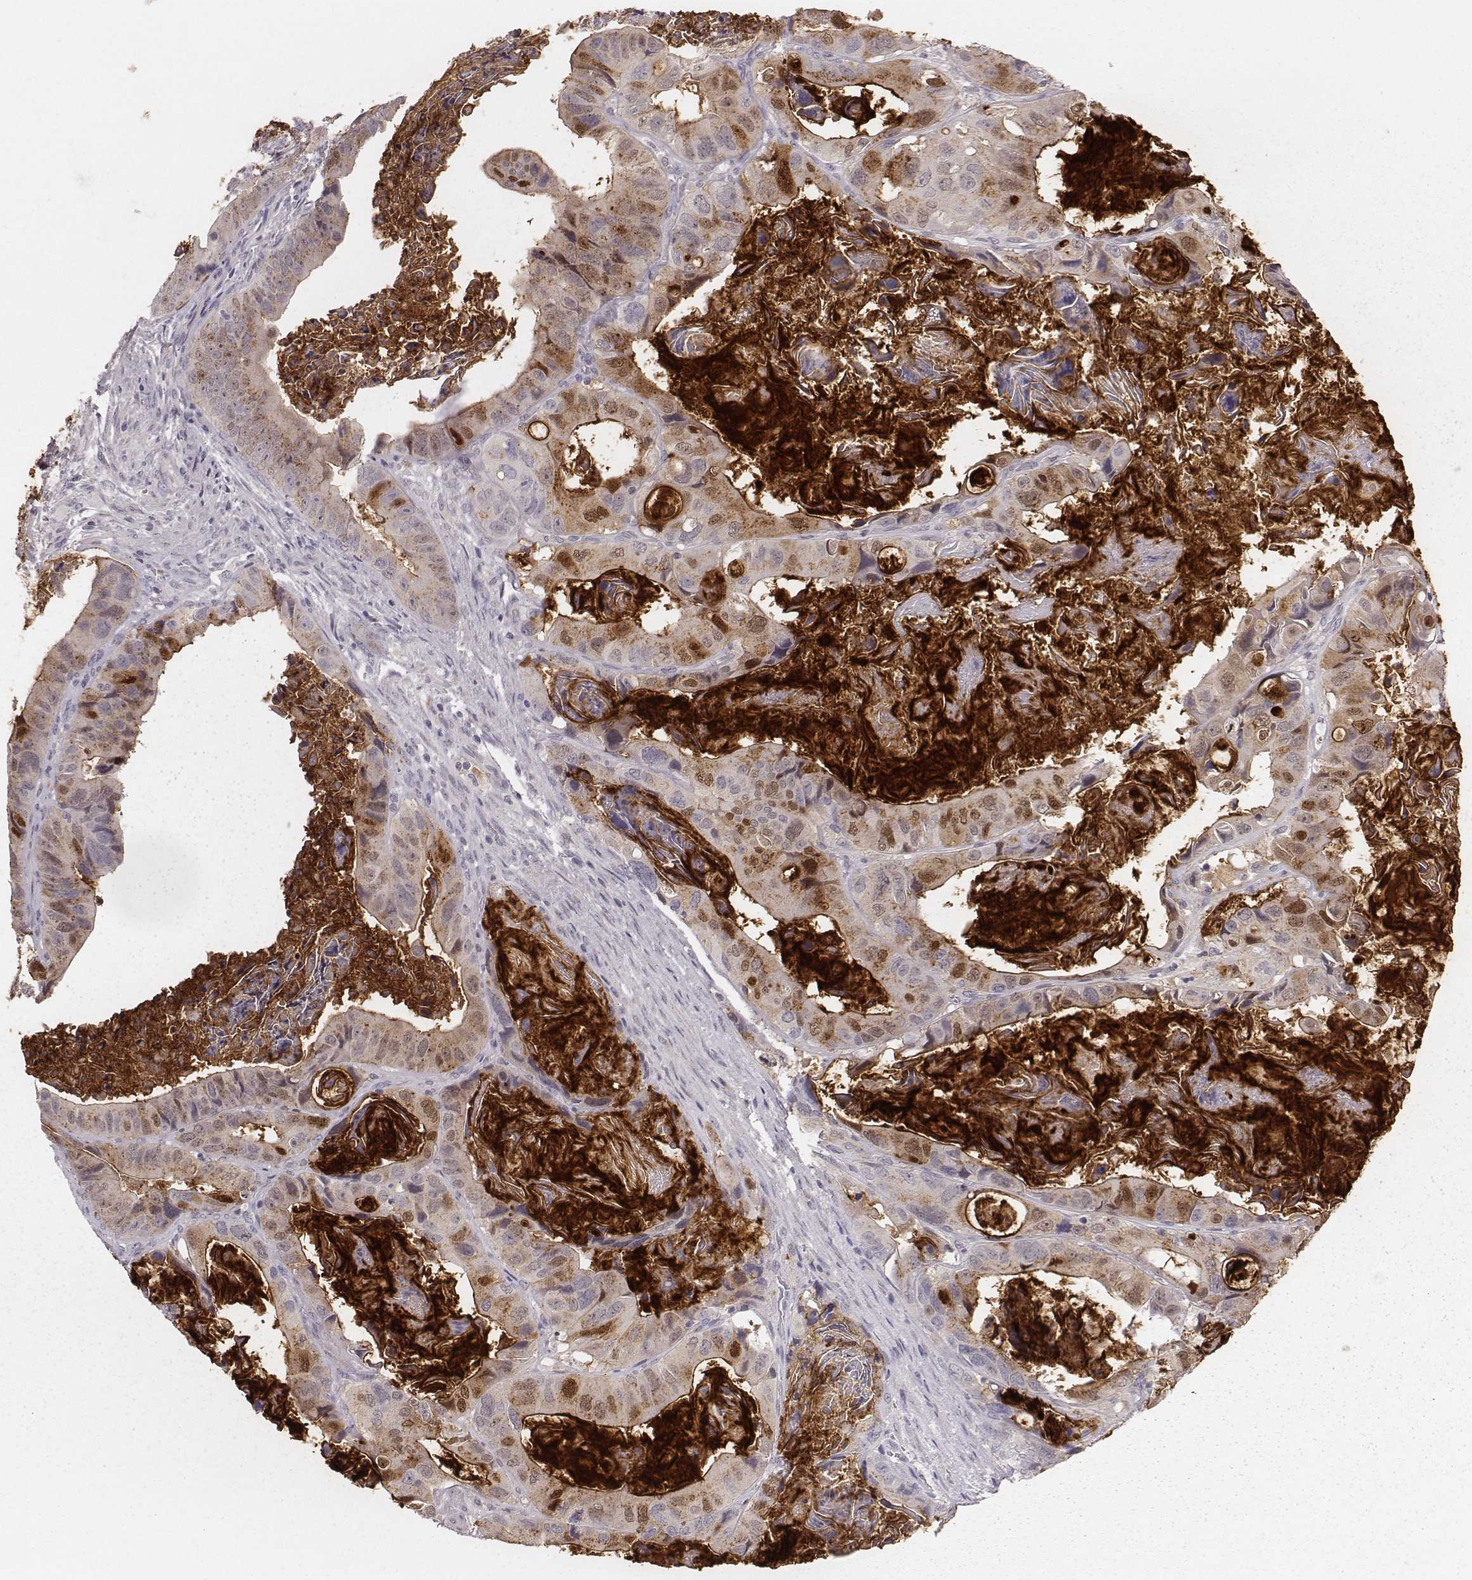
{"staining": {"intensity": "moderate", "quantity": "<25%", "location": "cytoplasmic/membranous,nuclear"}, "tissue": "colorectal cancer", "cell_type": "Tumor cells", "image_type": "cancer", "snomed": [{"axis": "morphology", "description": "Adenocarcinoma, NOS"}, {"axis": "topography", "description": "Rectum"}], "caption": "Colorectal cancer (adenocarcinoma) stained with IHC reveals moderate cytoplasmic/membranous and nuclear expression in approximately <25% of tumor cells.", "gene": "SDCBP2", "patient": {"sex": "male", "age": 64}}